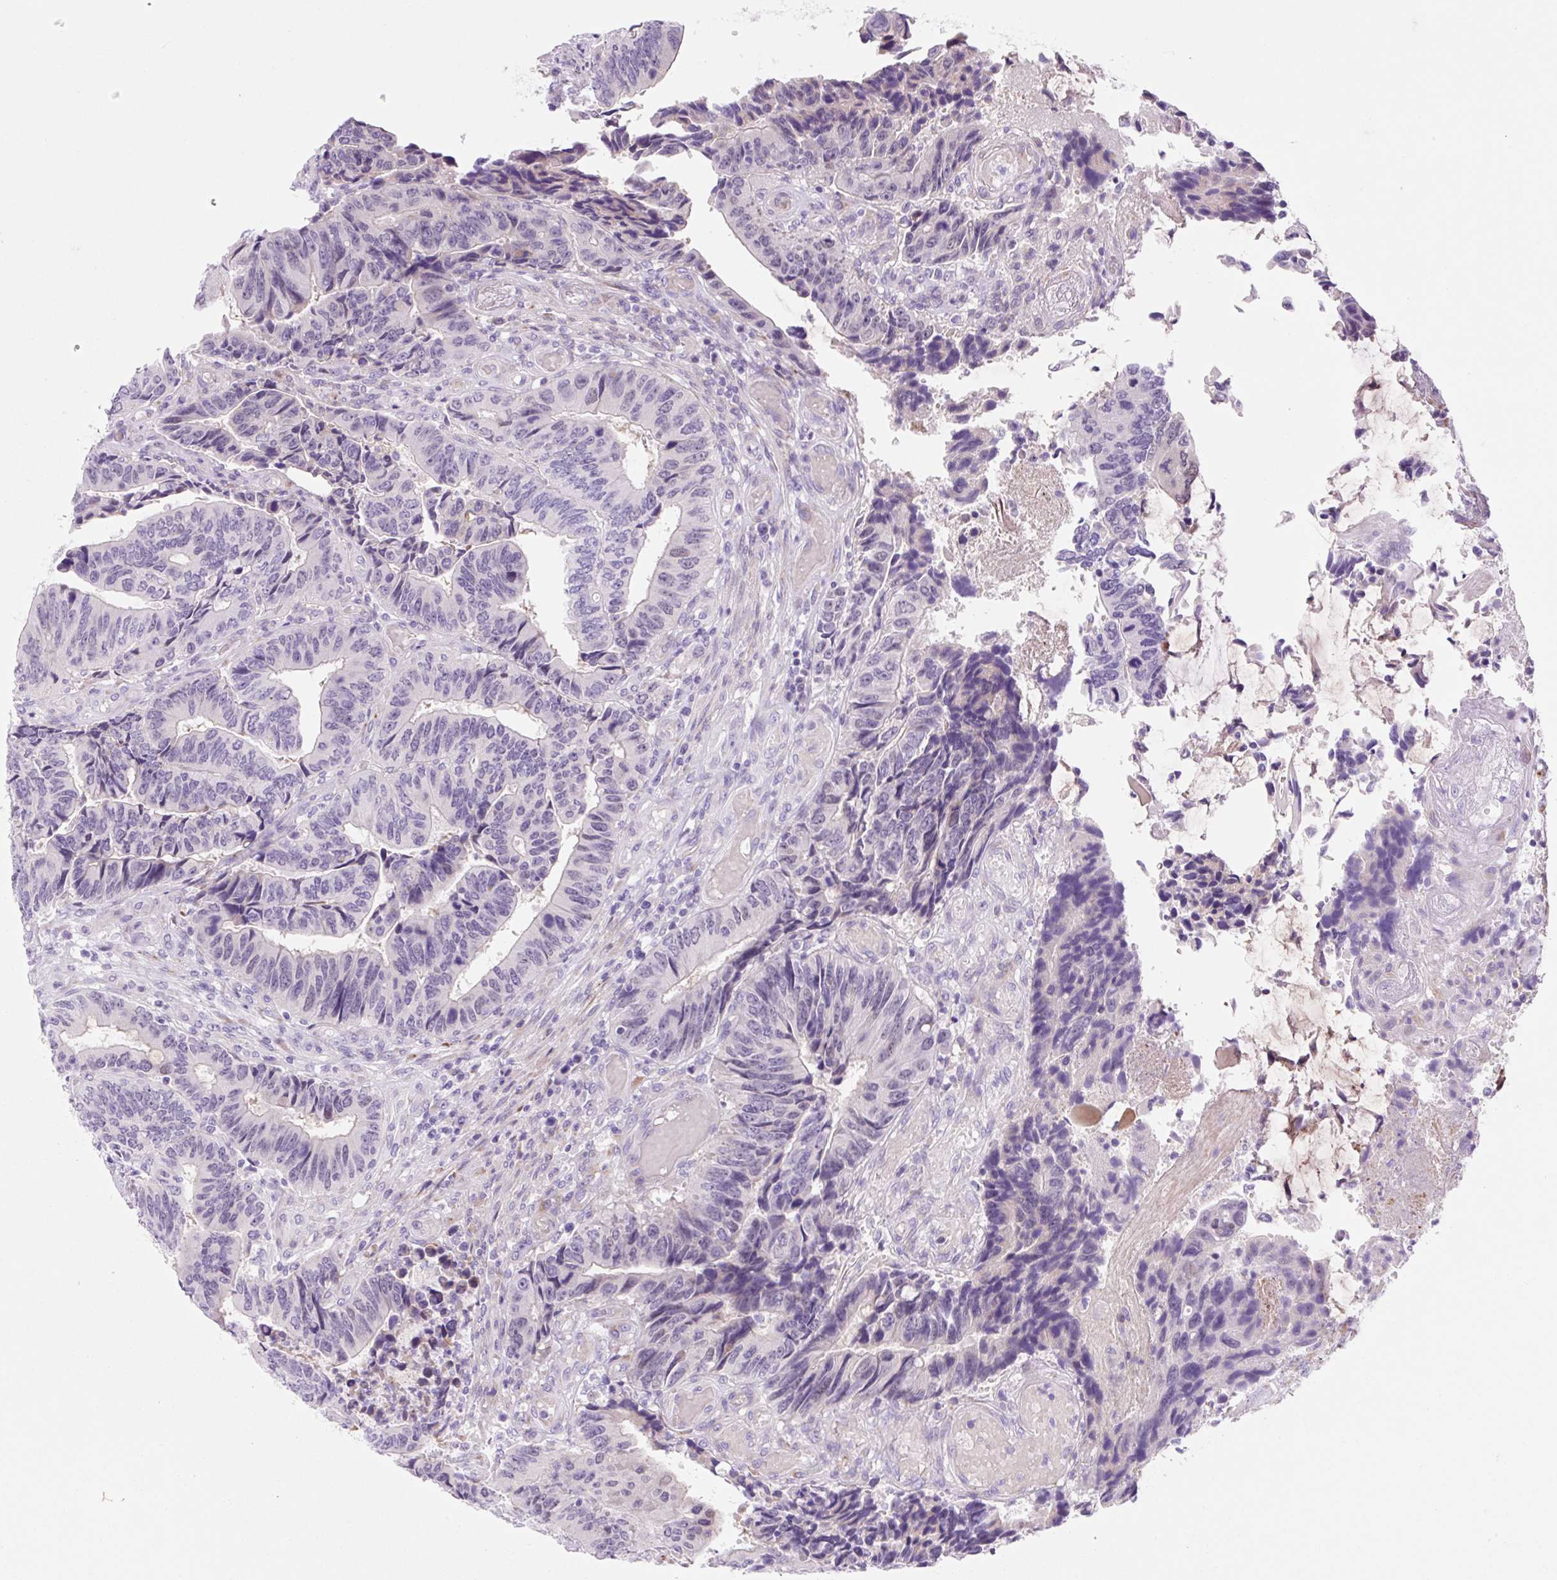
{"staining": {"intensity": "negative", "quantity": "none", "location": "none"}, "tissue": "colorectal cancer", "cell_type": "Tumor cells", "image_type": "cancer", "snomed": [{"axis": "morphology", "description": "Adenocarcinoma, NOS"}, {"axis": "topography", "description": "Colon"}], "caption": "High magnification brightfield microscopy of colorectal adenocarcinoma stained with DAB (brown) and counterstained with hematoxylin (blue): tumor cells show no significant expression. (DAB (3,3'-diaminobenzidine) IHC visualized using brightfield microscopy, high magnification).", "gene": "ZNF121", "patient": {"sex": "male", "age": 87}}